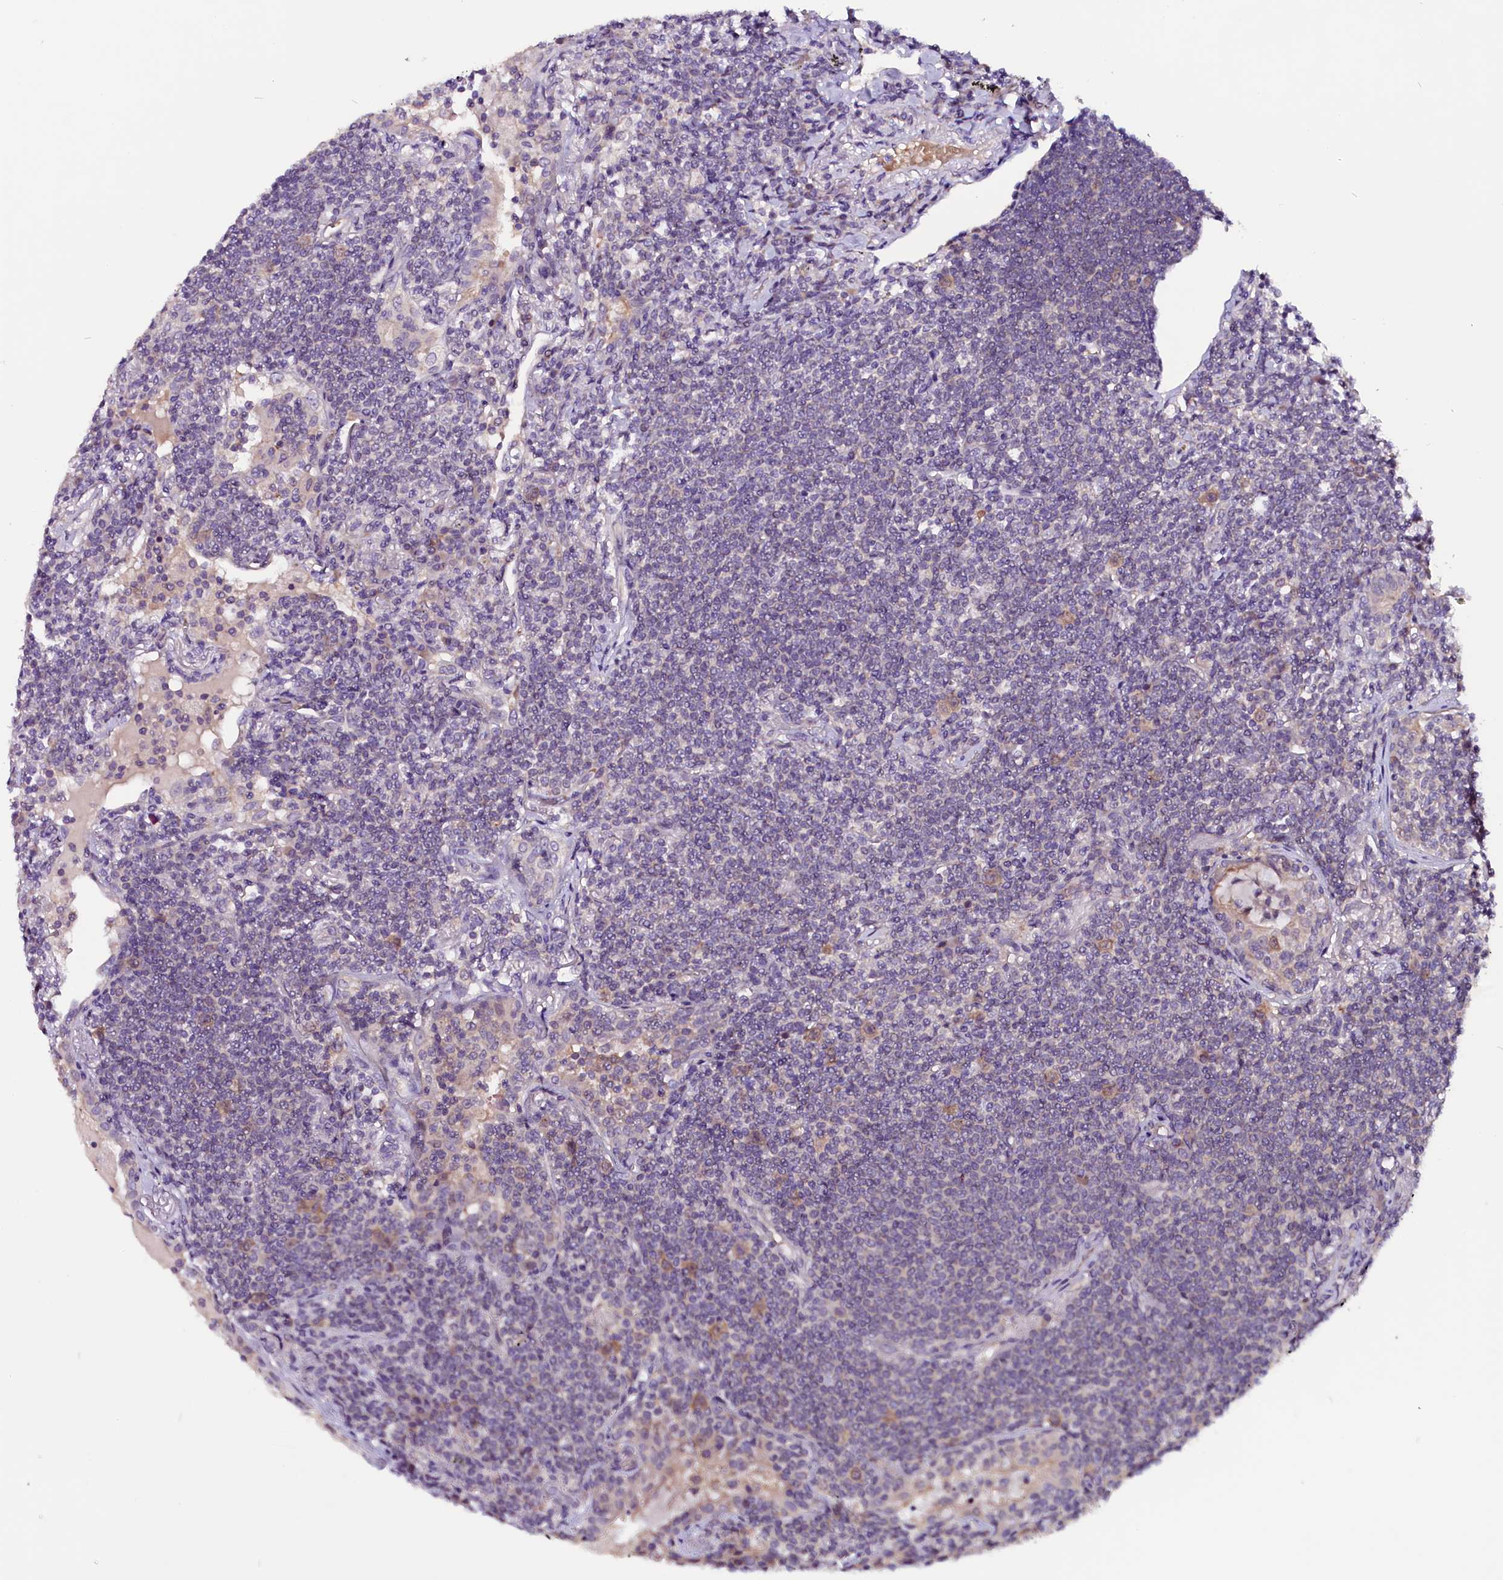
{"staining": {"intensity": "negative", "quantity": "none", "location": "none"}, "tissue": "lymphoma", "cell_type": "Tumor cells", "image_type": "cancer", "snomed": [{"axis": "morphology", "description": "Malignant lymphoma, non-Hodgkin's type, Low grade"}, {"axis": "topography", "description": "Lung"}], "caption": "The histopathology image exhibits no significant positivity in tumor cells of low-grade malignant lymphoma, non-Hodgkin's type.", "gene": "C9orf40", "patient": {"sex": "female", "age": 71}}